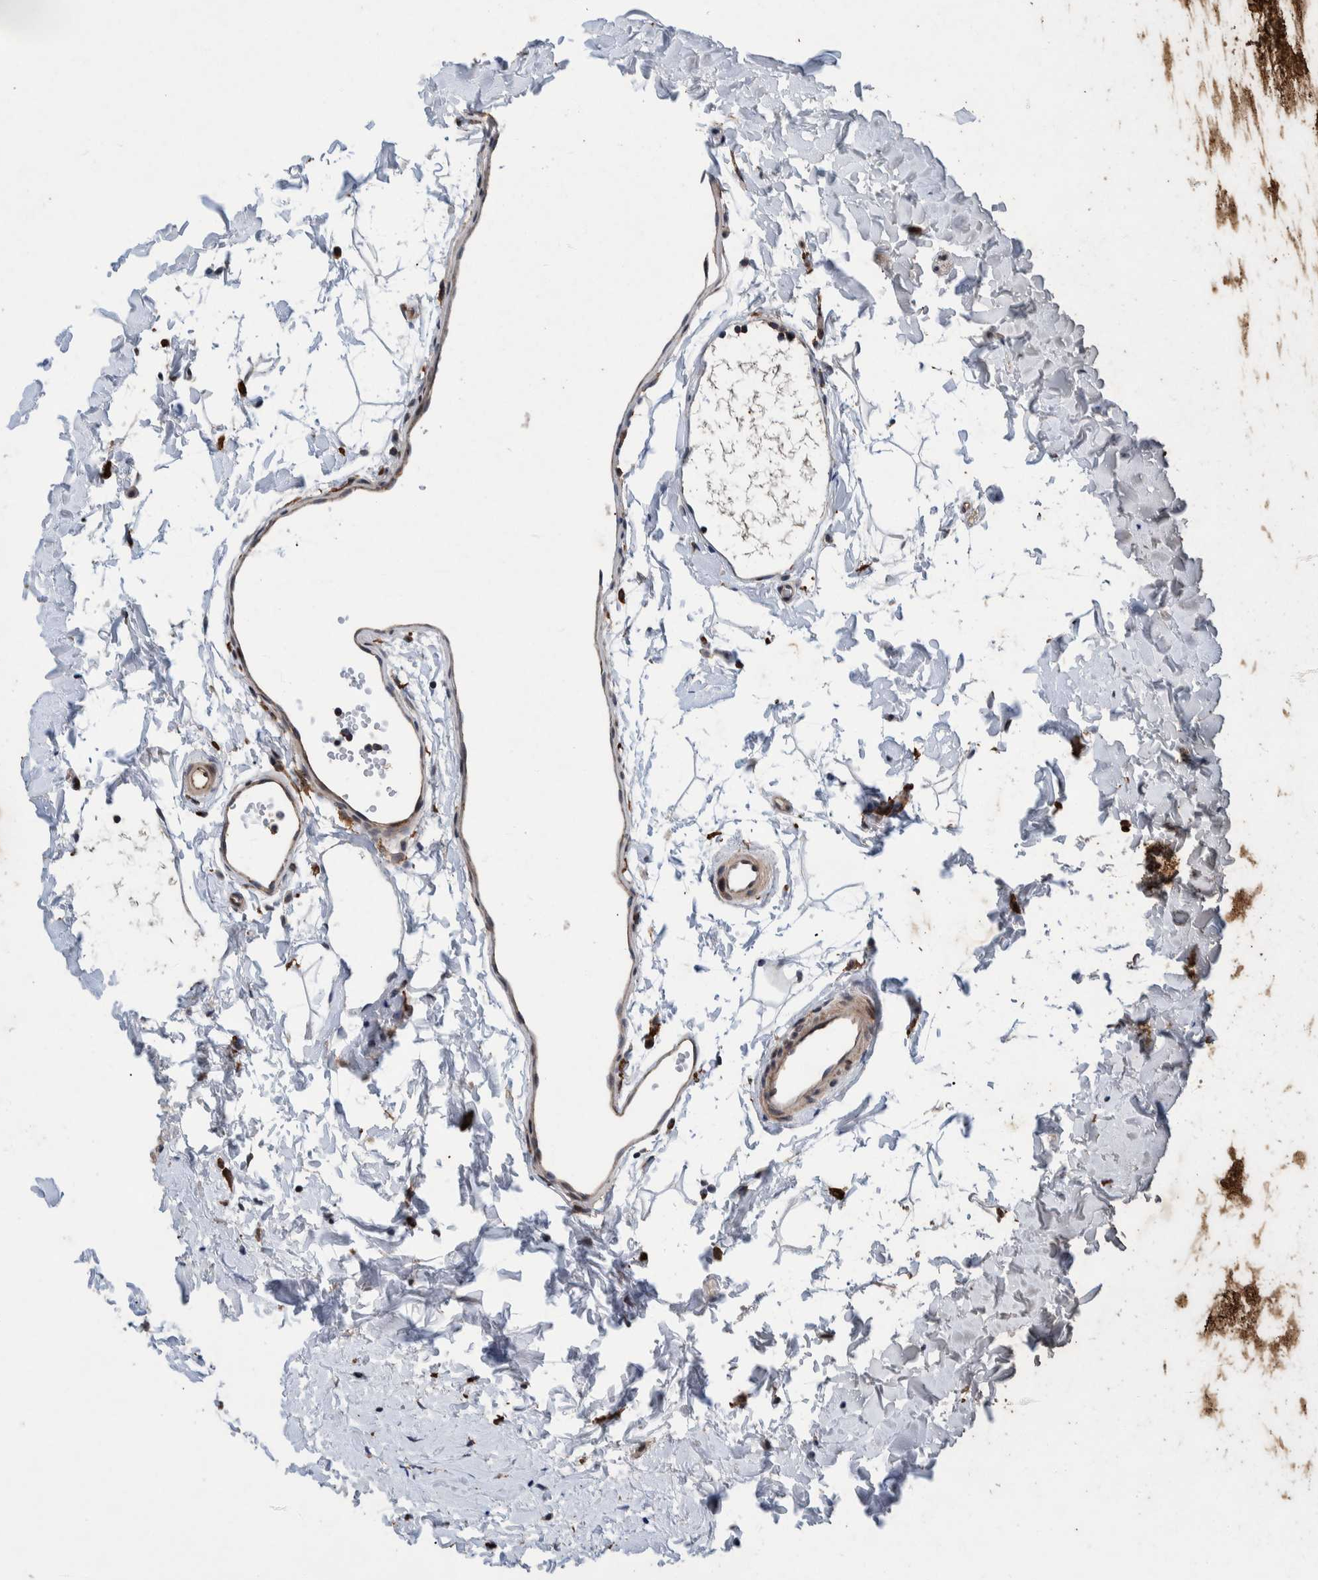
{"staining": {"intensity": "strong", "quantity": ">75%", "location": "cytoplasmic/membranous"}, "tissue": "appendix", "cell_type": "Glandular cells", "image_type": "normal", "snomed": [{"axis": "morphology", "description": "Normal tissue, NOS"}, {"axis": "topography", "description": "Appendix"}], "caption": "Glandular cells show high levels of strong cytoplasmic/membranous staining in approximately >75% of cells in unremarkable appendix. (Brightfield microscopy of DAB IHC at high magnification).", "gene": "MRPS7", "patient": {"sex": "female", "age": 20}}